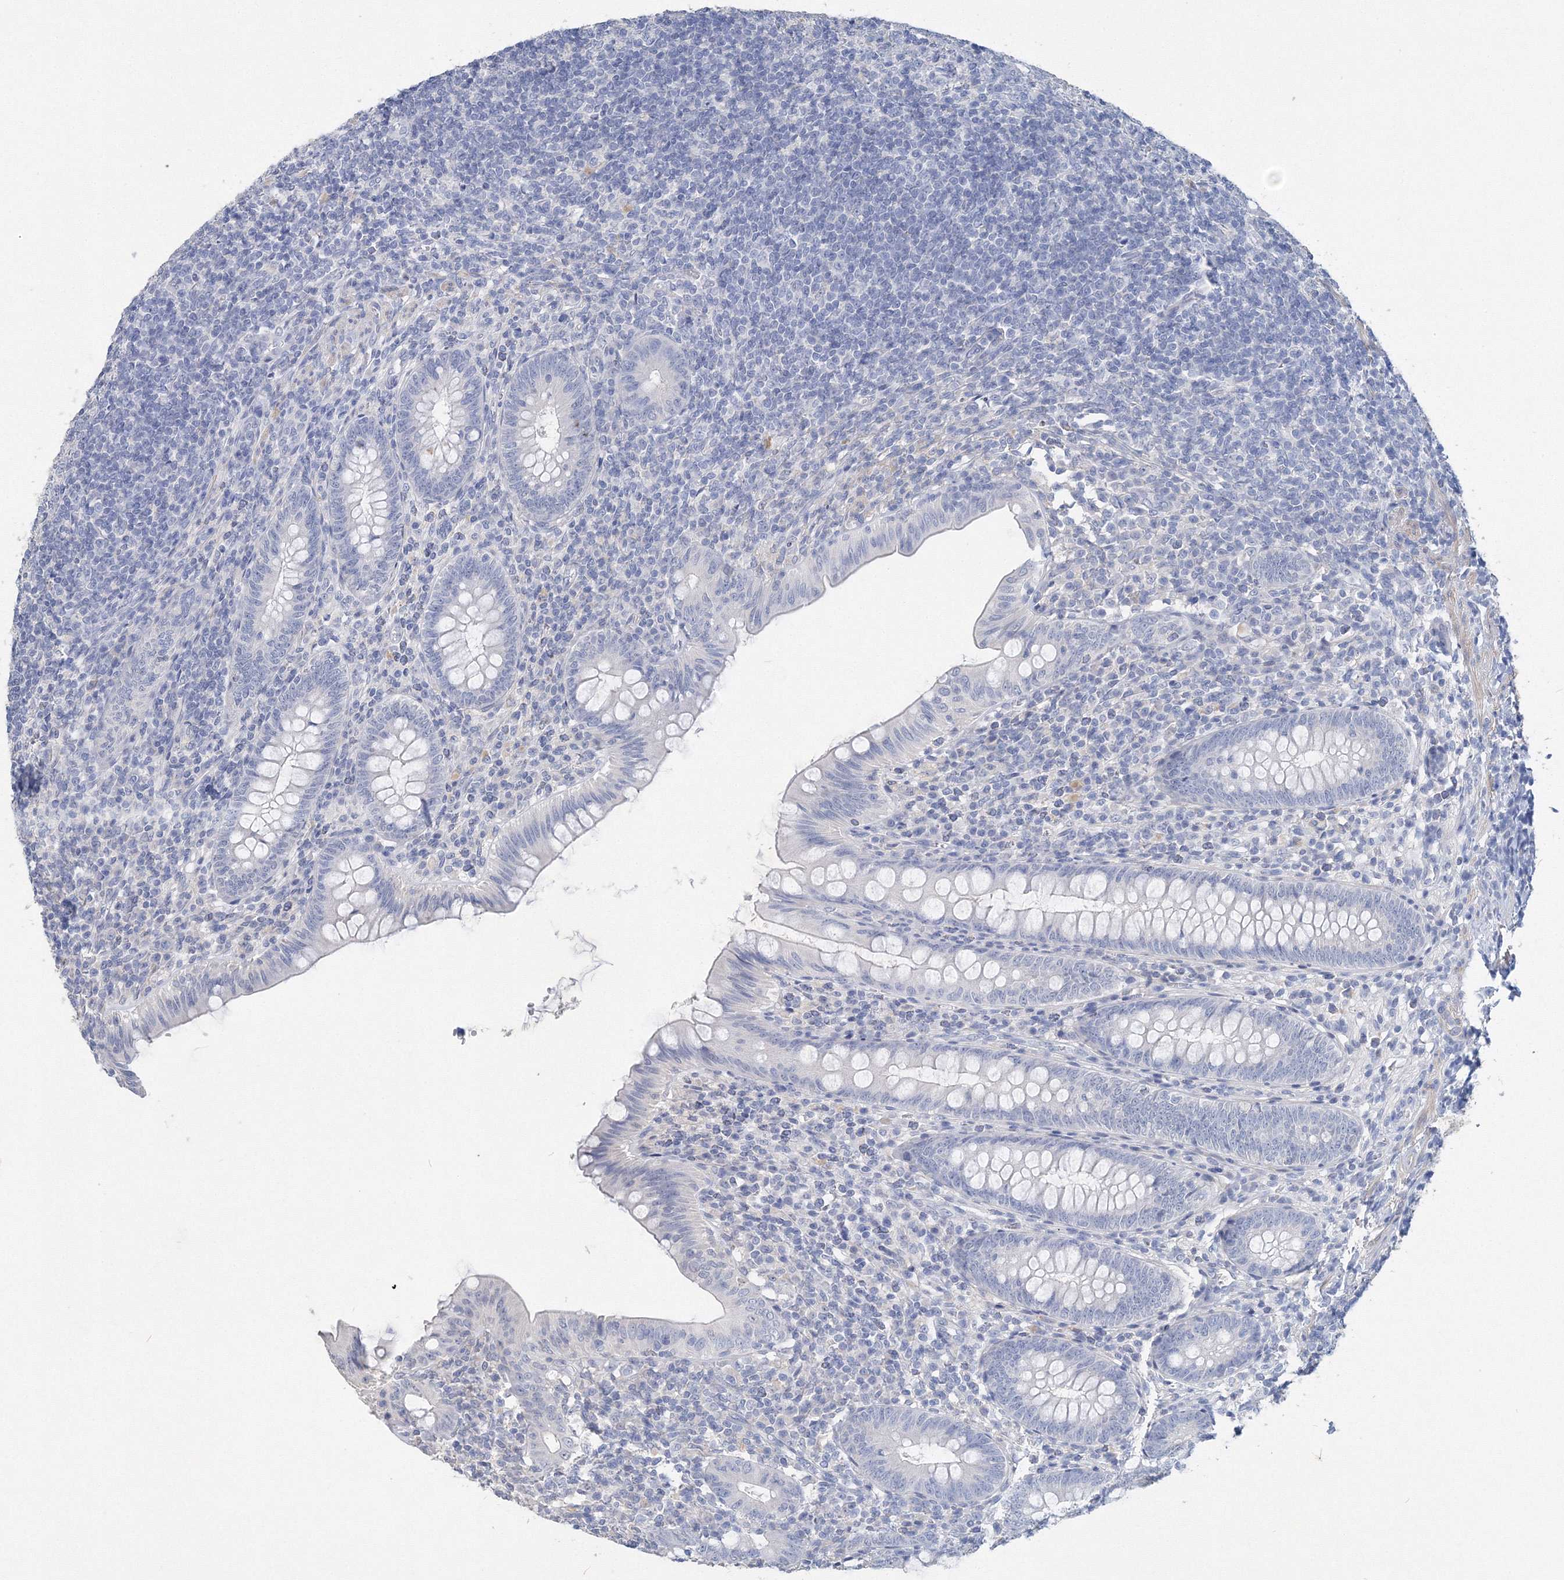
{"staining": {"intensity": "negative", "quantity": "none", "location": "none"}, "tissue": "appendix", "cell_type": "Glandular cells", "image_type": "normal", "snomed": [{"axis": "morphology", "description": "Normal tissue, NOS"}, {"axis": "topography", "description": "Appendix"}], "caption": "The IHC histopathology image has no significant expression in glandular cells of appendix.", "gene": "OSBPL6", "patient": {"sex": "male", "age": 14}}